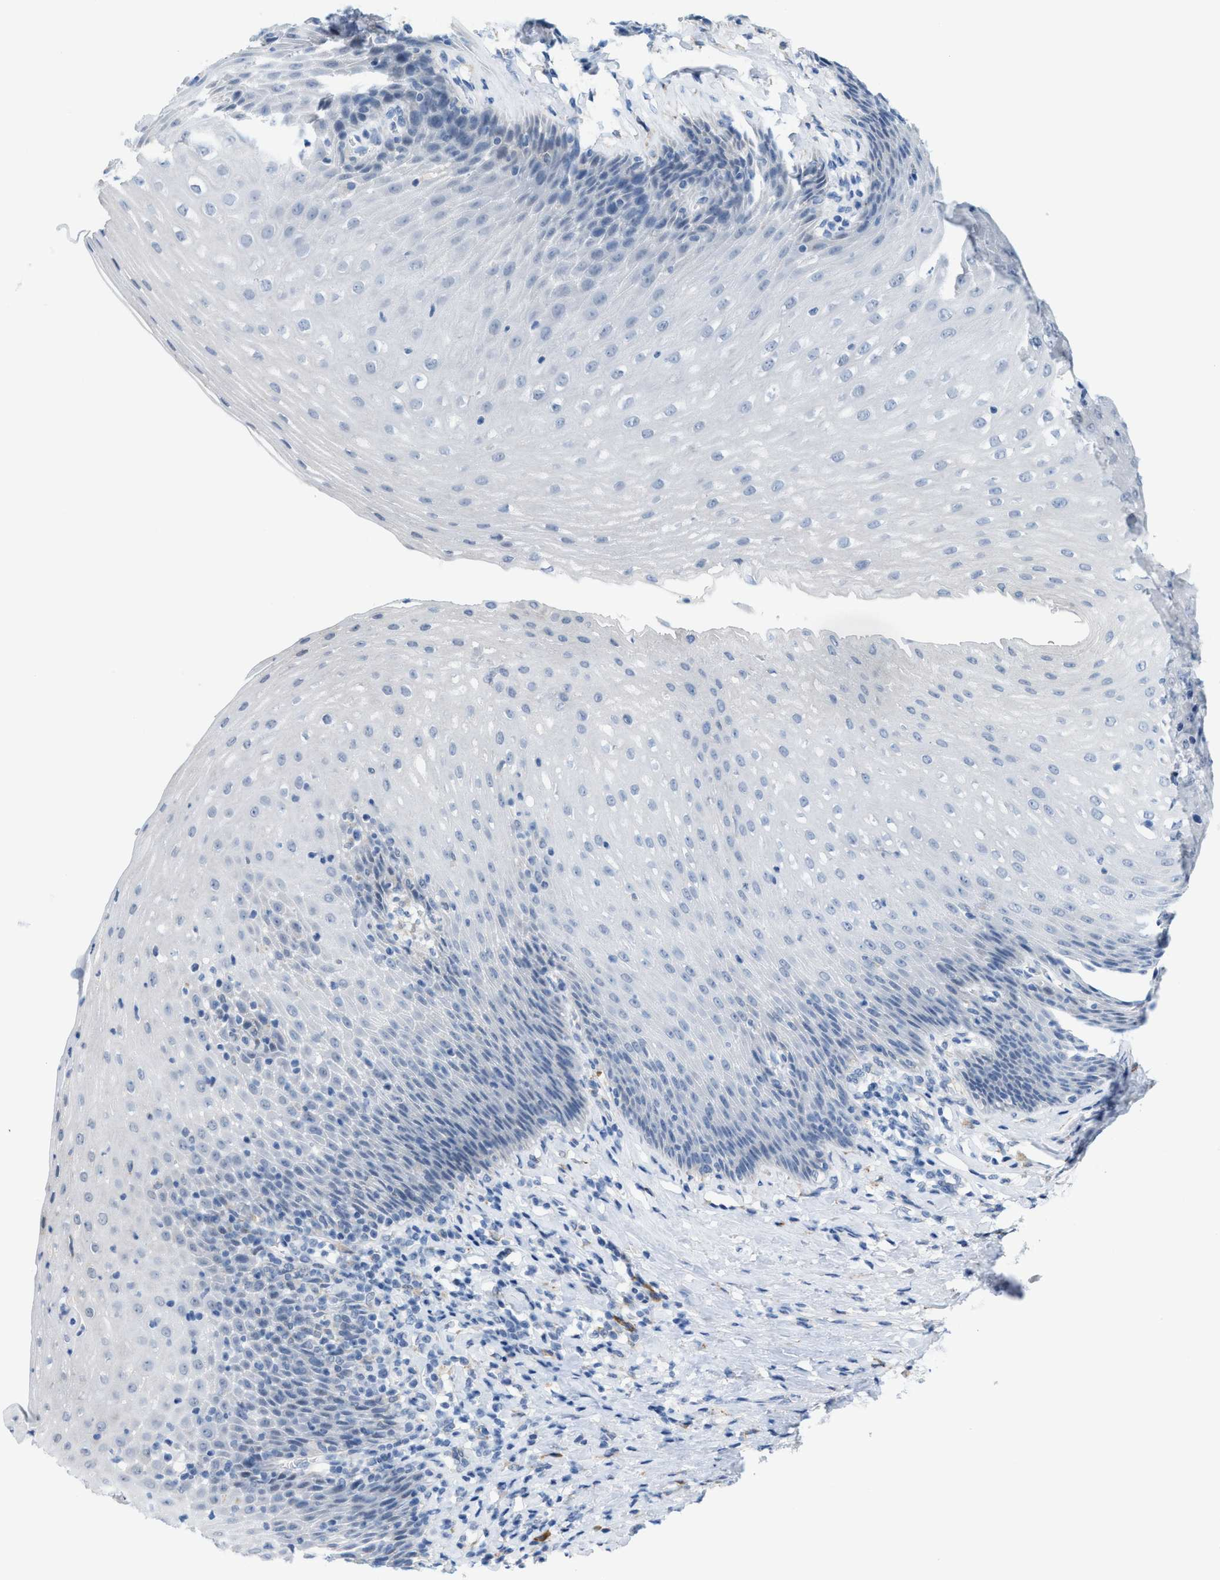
{"staining": {"intensity": "negative", "quantity": "none", "location": "none"}, "tissue": "esophagus", "cell_type": "Squamous epithelial cells", "image_type": "normal", "snomed": [{"axis": "morphology", "description": "Normal tissue, NOS"}, {"axis": "topography", "description": "Esophagus"}], "caption": "Immunohistochemistry image of unremarkable esophagus: esophagus stained with DAB demonstrates no significant protein expression in squamous epithelial cells.", "gene": "KIFC3", "patient": {"sex": "female", "age": 61}}